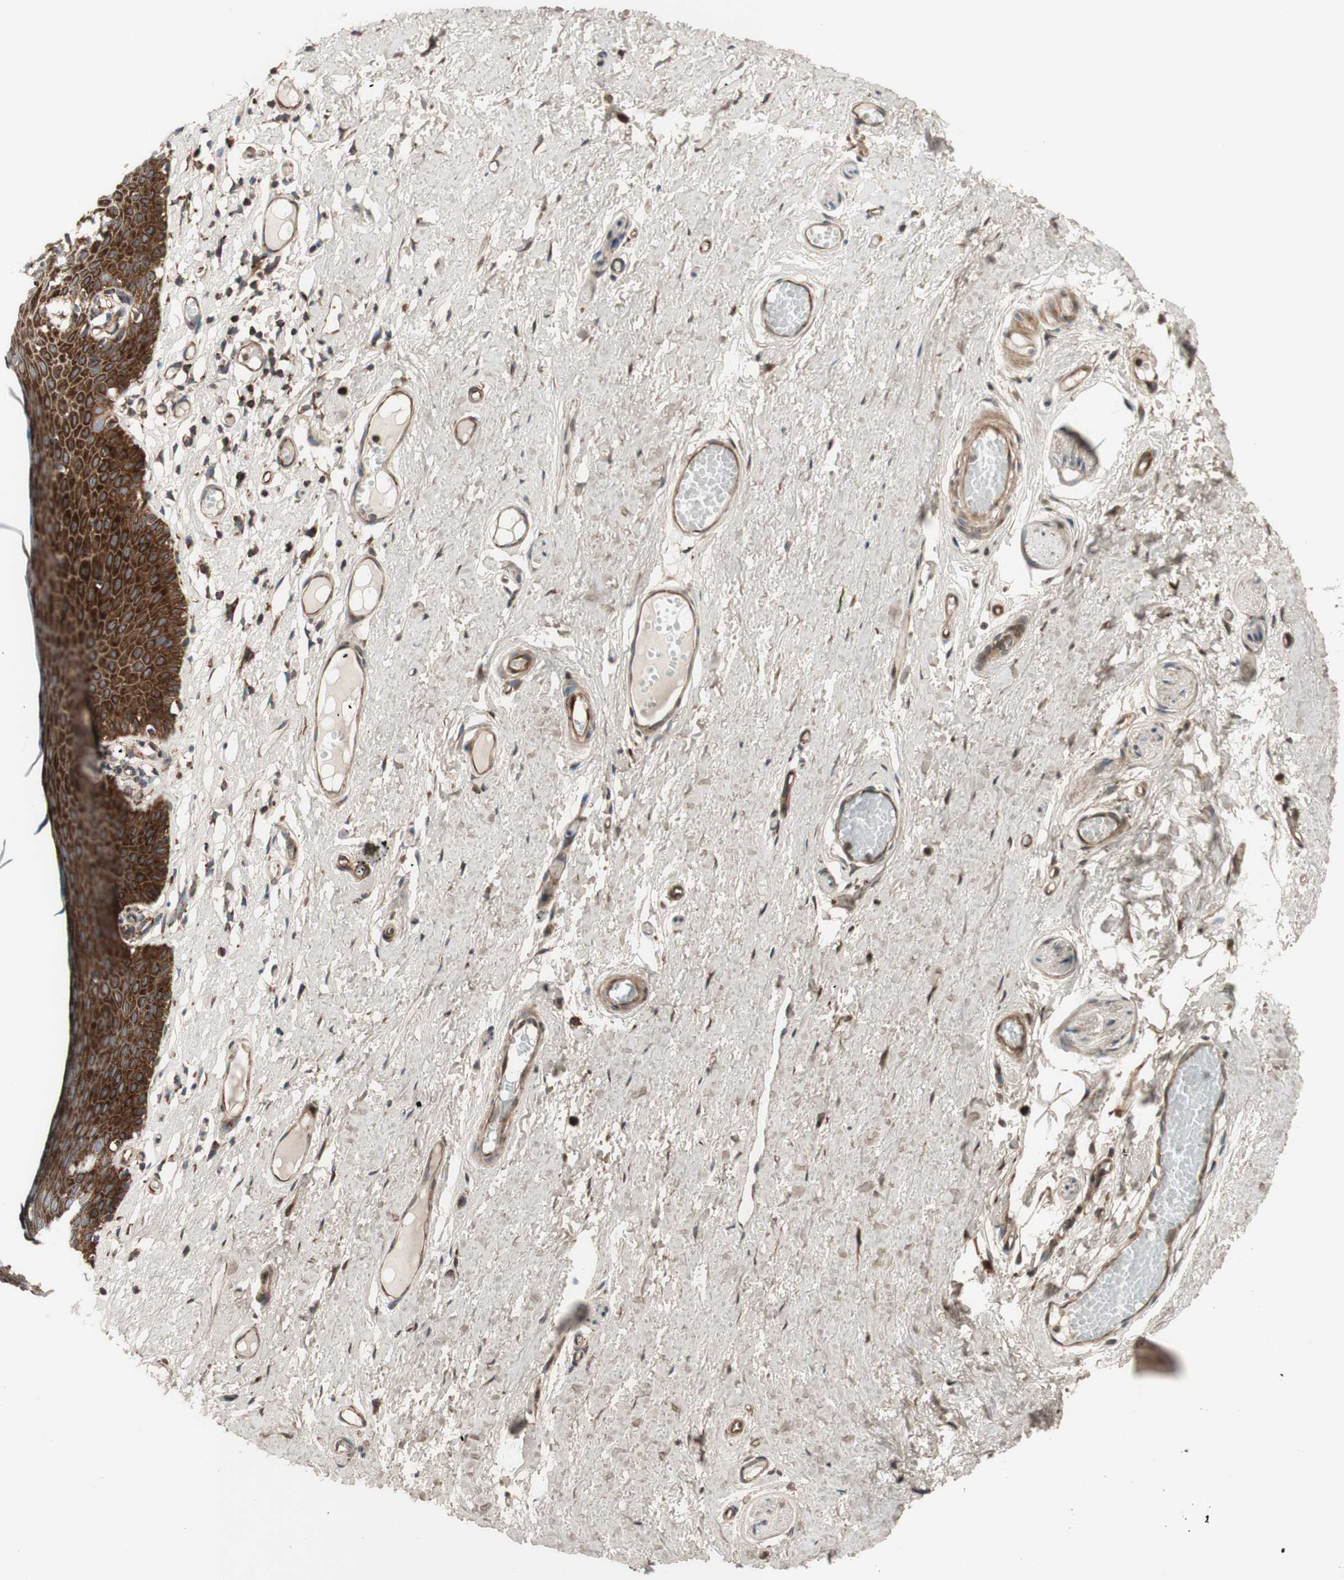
{"staining": {"intensity": "strong", "quantity": ">75%", "location": "cytoplasmic/membranous"}, "tissue": "skin", "cell_type": "Epidermal cells", "image_type": "normal", "snomed": [{"axis": "morphology", "description": "Normal tissue, NOS"}, {"axis": "topography", "description": "Adipose tissue"}, {"axis": "topography", "description": "Vascular tissue"}, {"axis": "topography", "description": "Anal"}, {"axis": "topography", "description": "Peripheral nerve tissue"}], "caption": "An immunohistochemistry image of unremarkable tissue is shown. Protein staining in brown shows strong cytoplasmic/membranous positivity in skin within epidermal cells. The staining was performed using DAB, with brown indicating positive protein expression. Nuclei are stained blue with hematoxylin.", "gene": "CCN4", "patient": {"sex": "female", "age": 54}}